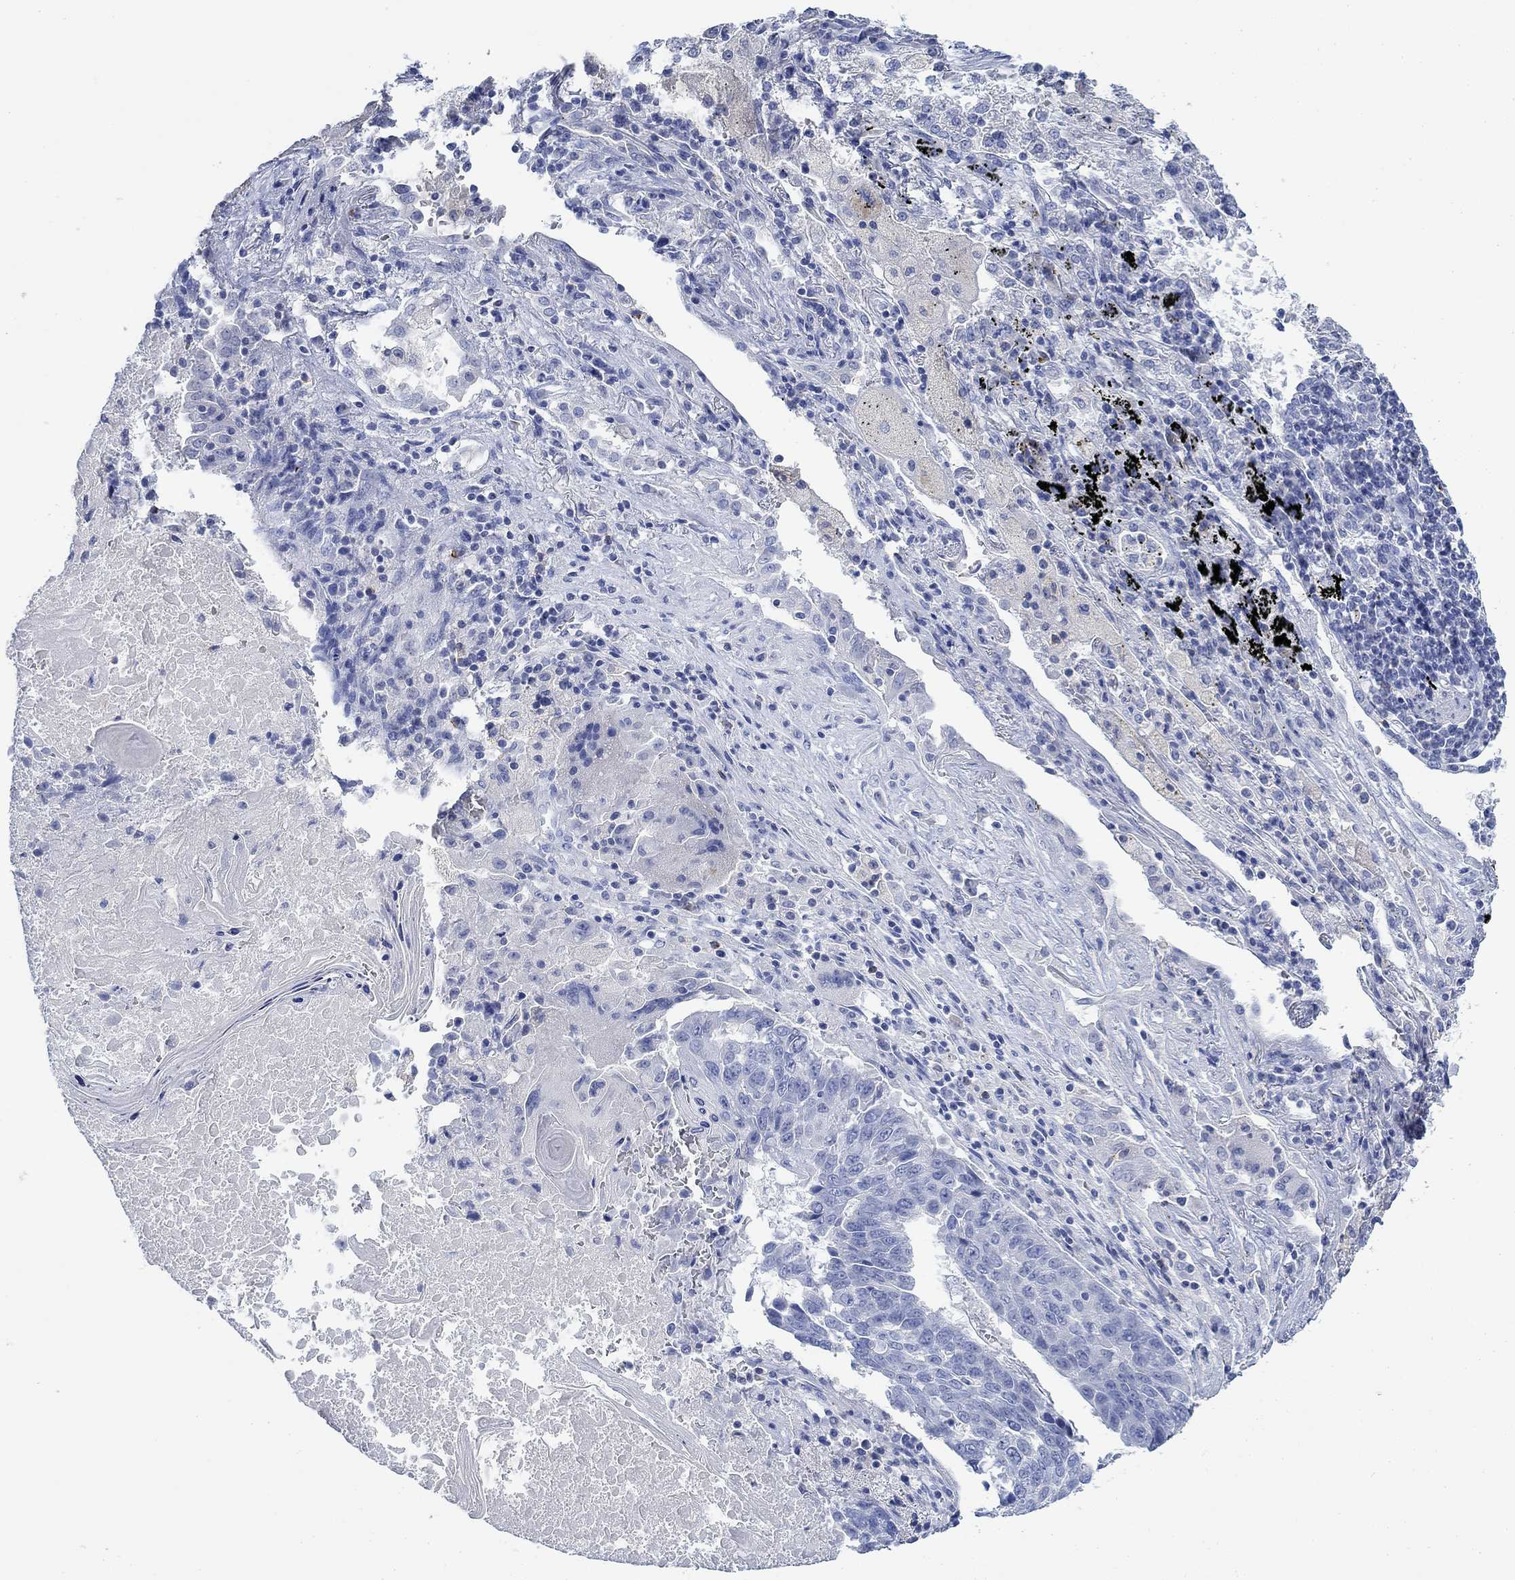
{"staining": {"intensity": "negative", "quantity": "none", "location": "none"}, "tissue": "lung cancer", "cell_type": "Tumor cells", "image_type": "cancer", "snomed": [{"axis": "morphology", "description": "Squamous cell carcinoma, NOS"}, {"axis": "topography", "description": "Lung"}], "caption": "High magnification brightfield microscopy of lung squamous cell carcinoma stained with DAB (brown) and counterstained with hematoxylin (blue): tumor cells show no significant staining. Brightfield microscopy of IHC stained with DAB (3,3'-diaminobenzidine) (brown) and hematoxylin (blue), captured at high magnification.", "gene": "PPP1R17", "patient": {"sex": "male", "age": 73}}